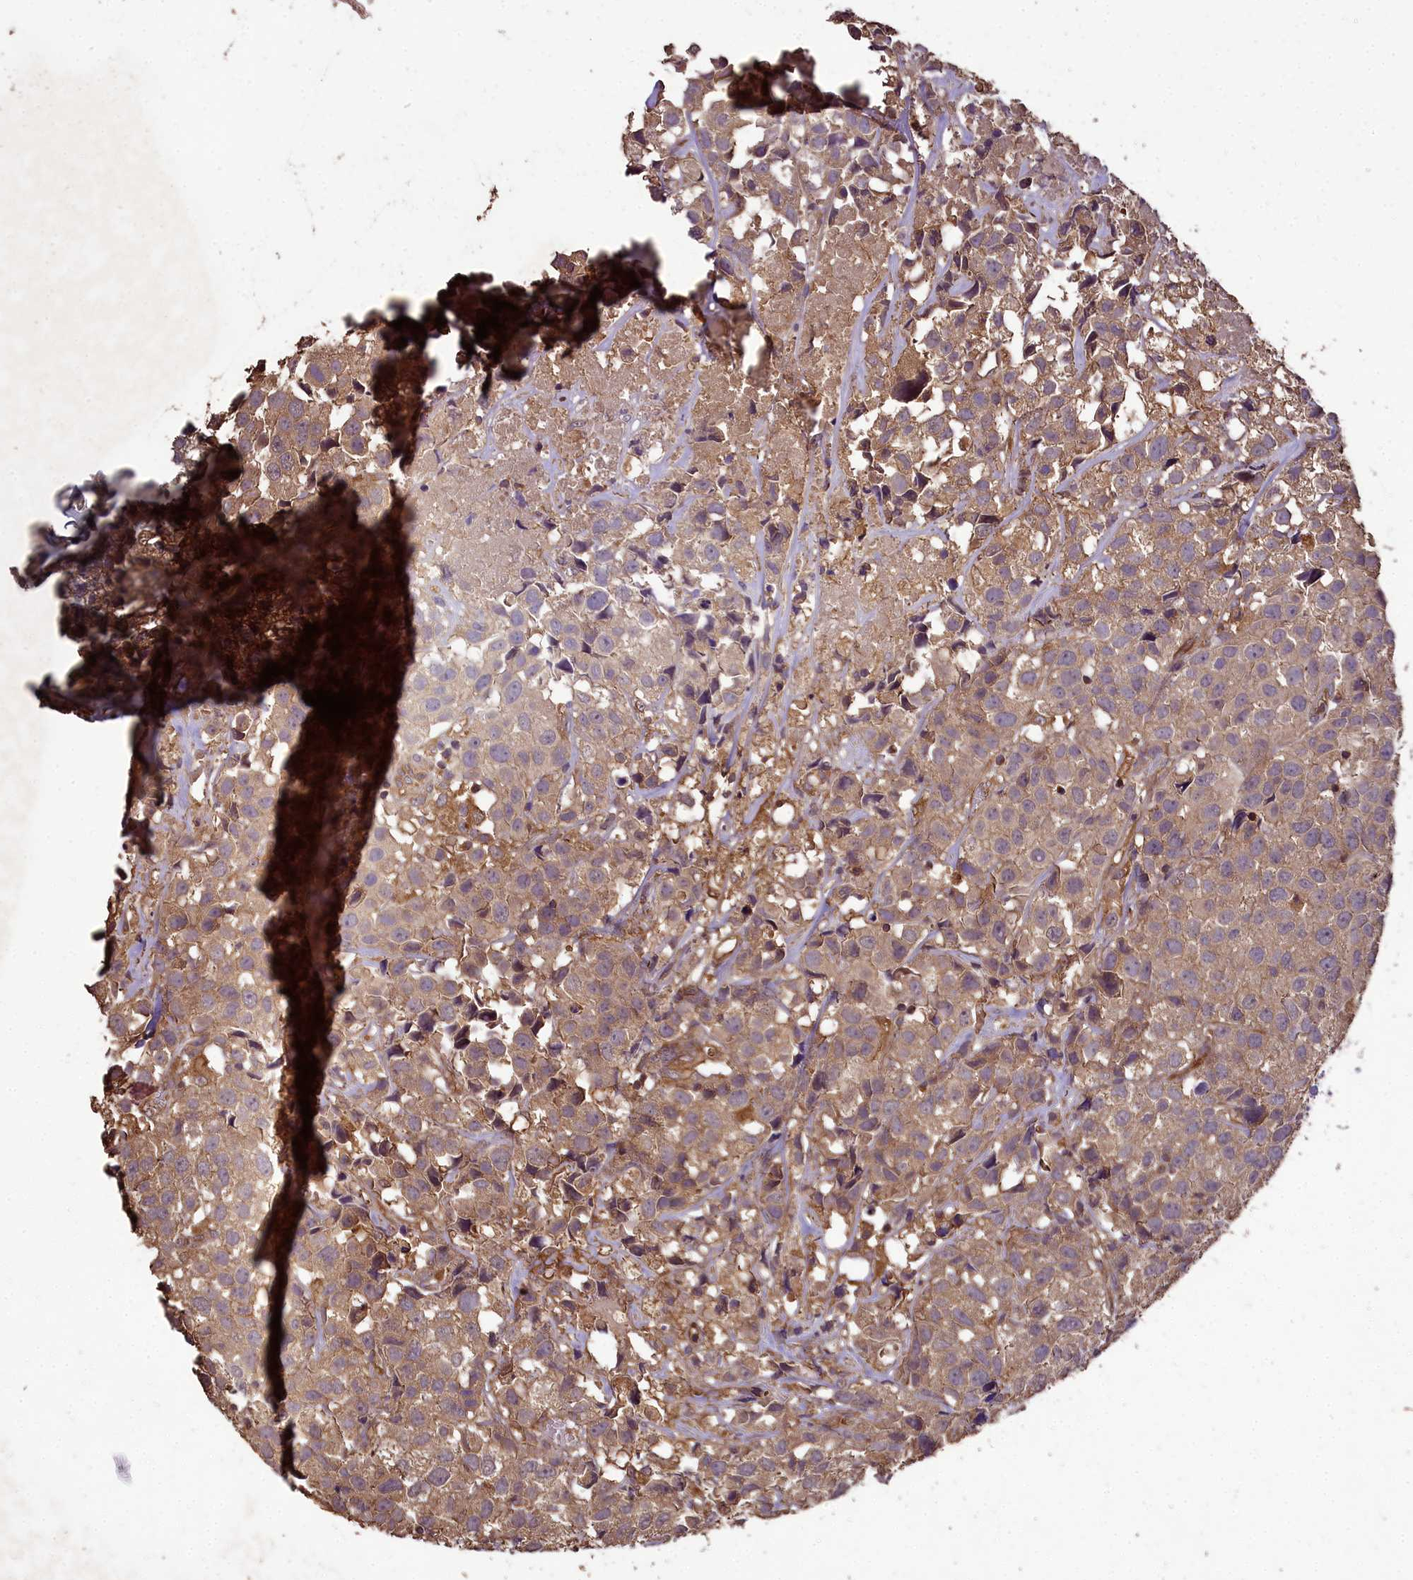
{"staining": {"intensity": "weak", "quantity": ">75%", "location": "cytoplasmic/membranous"}, "tissue": "urothelial cancer", "cell_type": "Tumor cells", "image_type": "cancer", "snomed": [{"axis": "morphology", "description": "Urothelial carcinoma, High grade"}, {"axis": "topography", "description": "Urinary bladder"}], "caption": "Approximately >75% of tumor cells in high-grade urothelial carcinoma reveal weak cytoplasmic/membranous protein staining as visualized by brown immunohistochemical staining.", "gene": "TTLL10", "patient": {"sex": "female", "age": 75}}